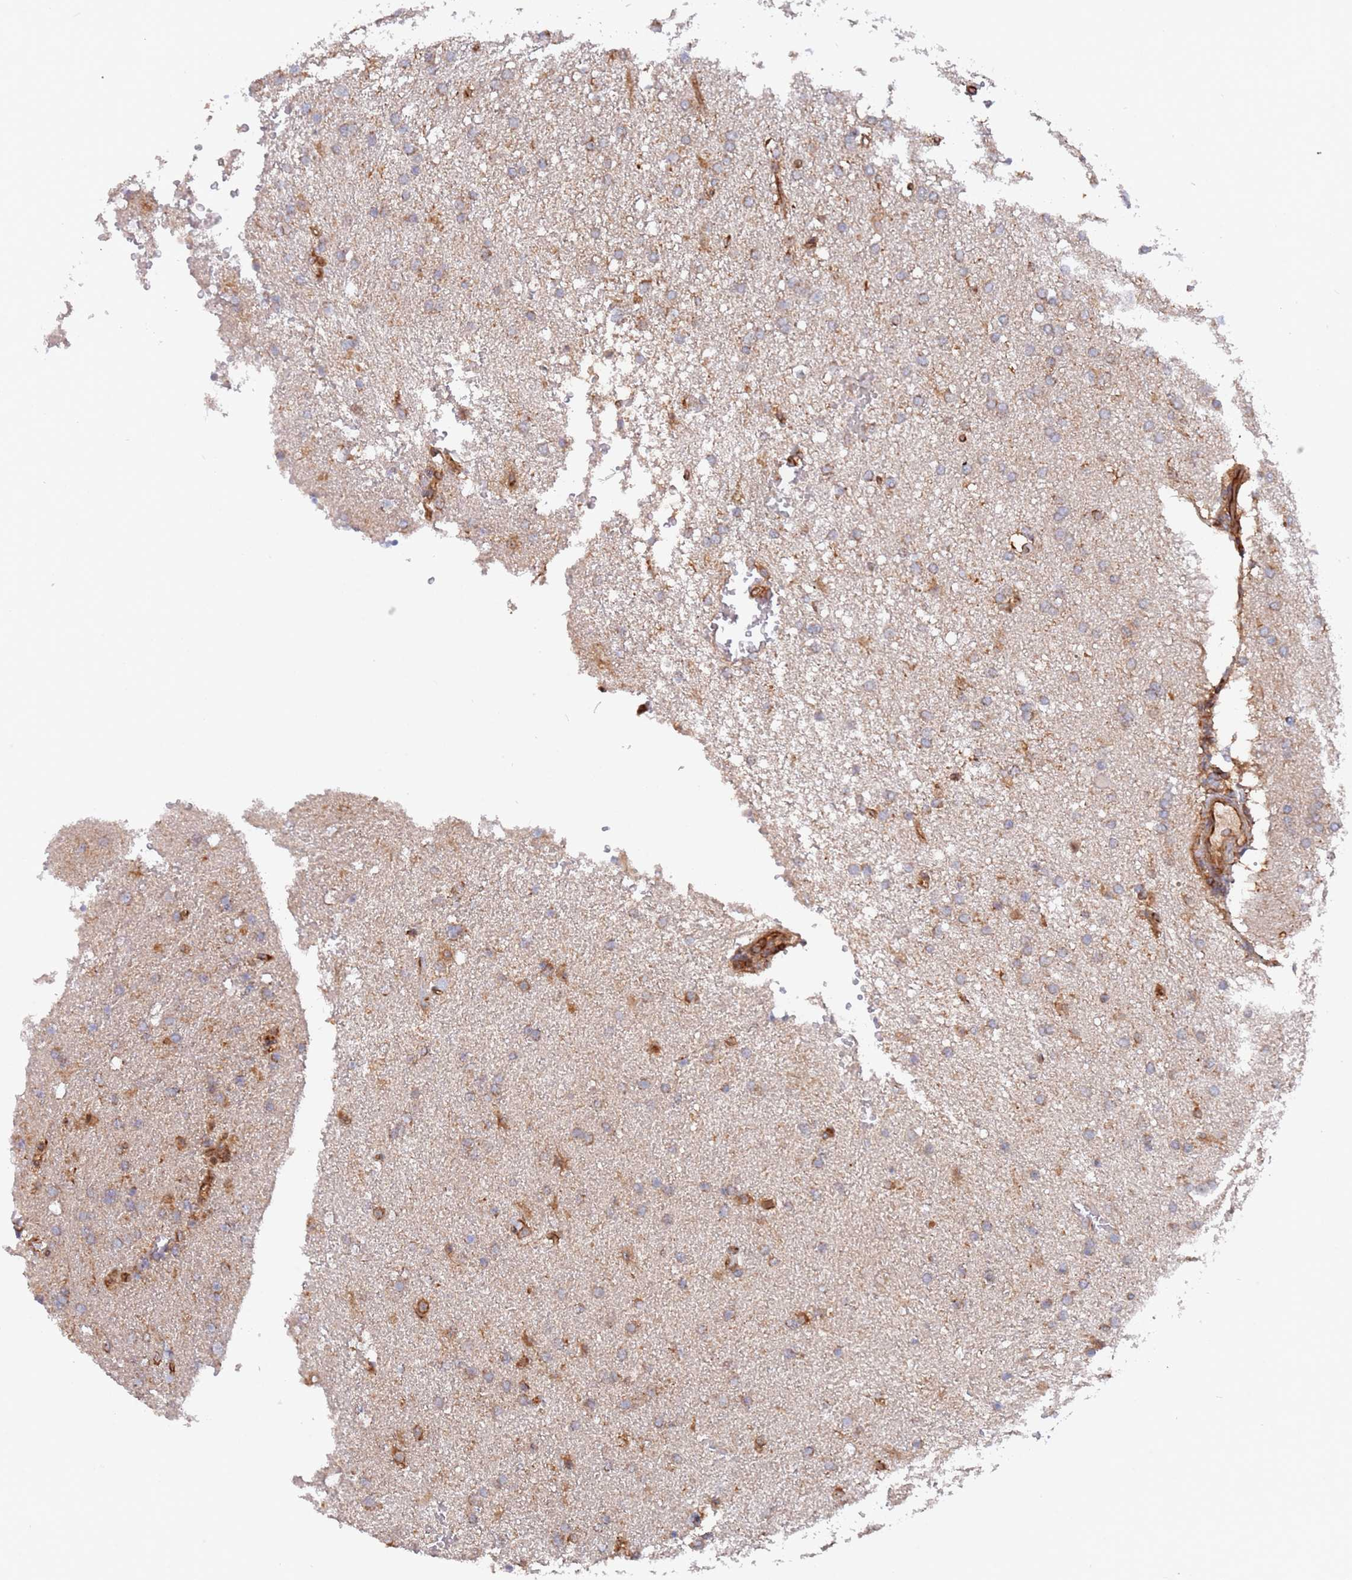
{"staining": {"intensity": "weak", "quantity": ">75%", "location": "cytoplasmic/membranous"}, "tissue": "glioma", "cell_type": "Tumor cells", "image_type": "cancer", "snomed": [{"axis": "morphology", "description": "Glioma, malignant, High grade"}, {"axis": "topography", "description": "Brain"}], "caption": "Protein staining of malignant glioma (high-grade) tissue shows weak cytoplasmic/membranous staining in approximately >75% of tumor cells.", "gene": "DDX60", "patient": {"sex": "male", "age": 72}}